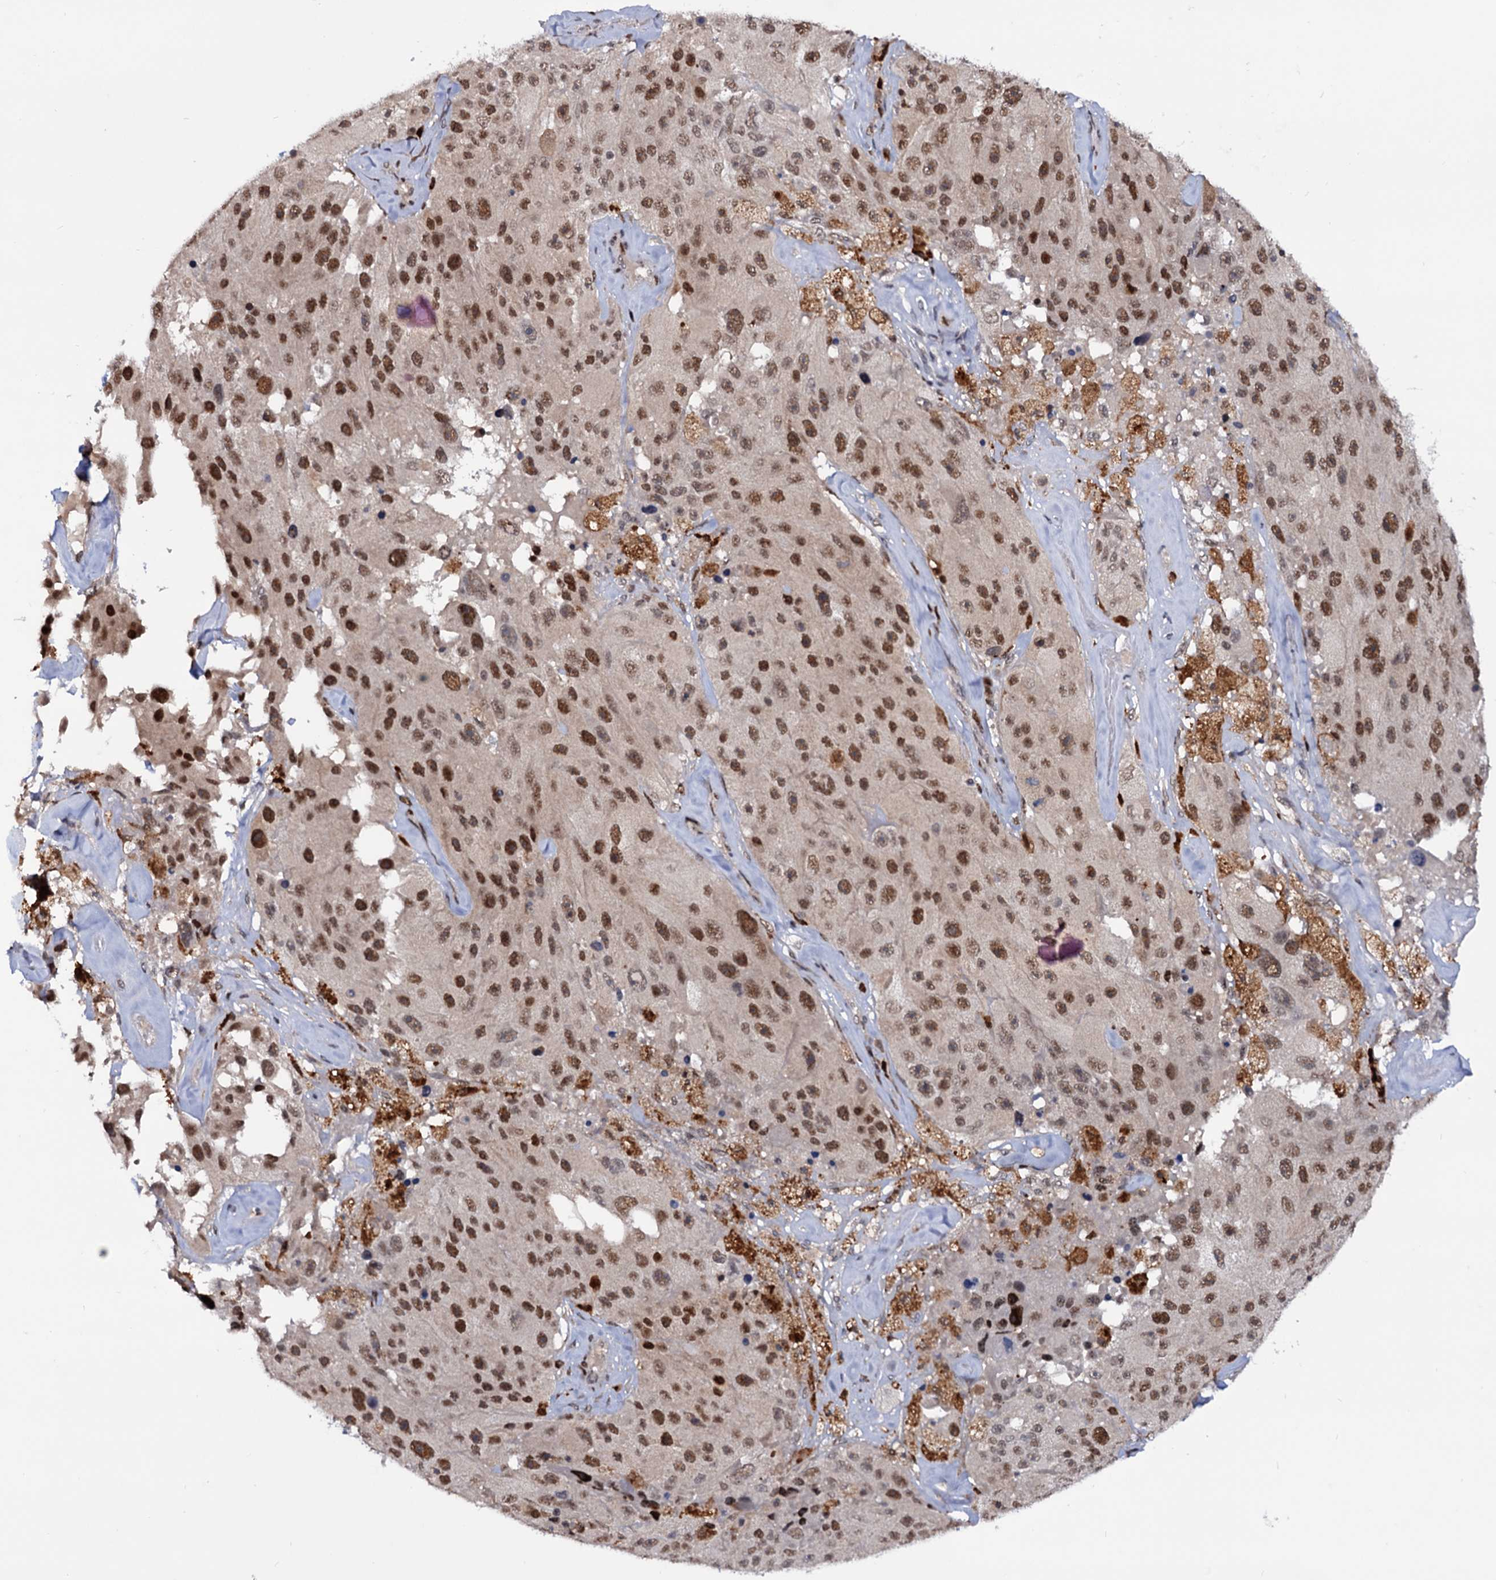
{"staining": {"intensity": "strong", "quantity": ">75%", "location": "nuclear"}, "tissue": "melanoma", "cell_type": "Tumor cells", "image_type": "cancer", "snomed": [{"axis": "morphology", "description": "Malignant melanoma, Metastatic site"}, {"axis": "topography", "description": "Lymph node"}], "caption": "IHC micrograph of malignant melanoma (metastatic site) stained for a protein (brown), which shows high levels of strong nuclear positivity in about >75% of tumor cells.", "gene": "RNASEH2B", "patient": {"sex": "male", "age": 62}}